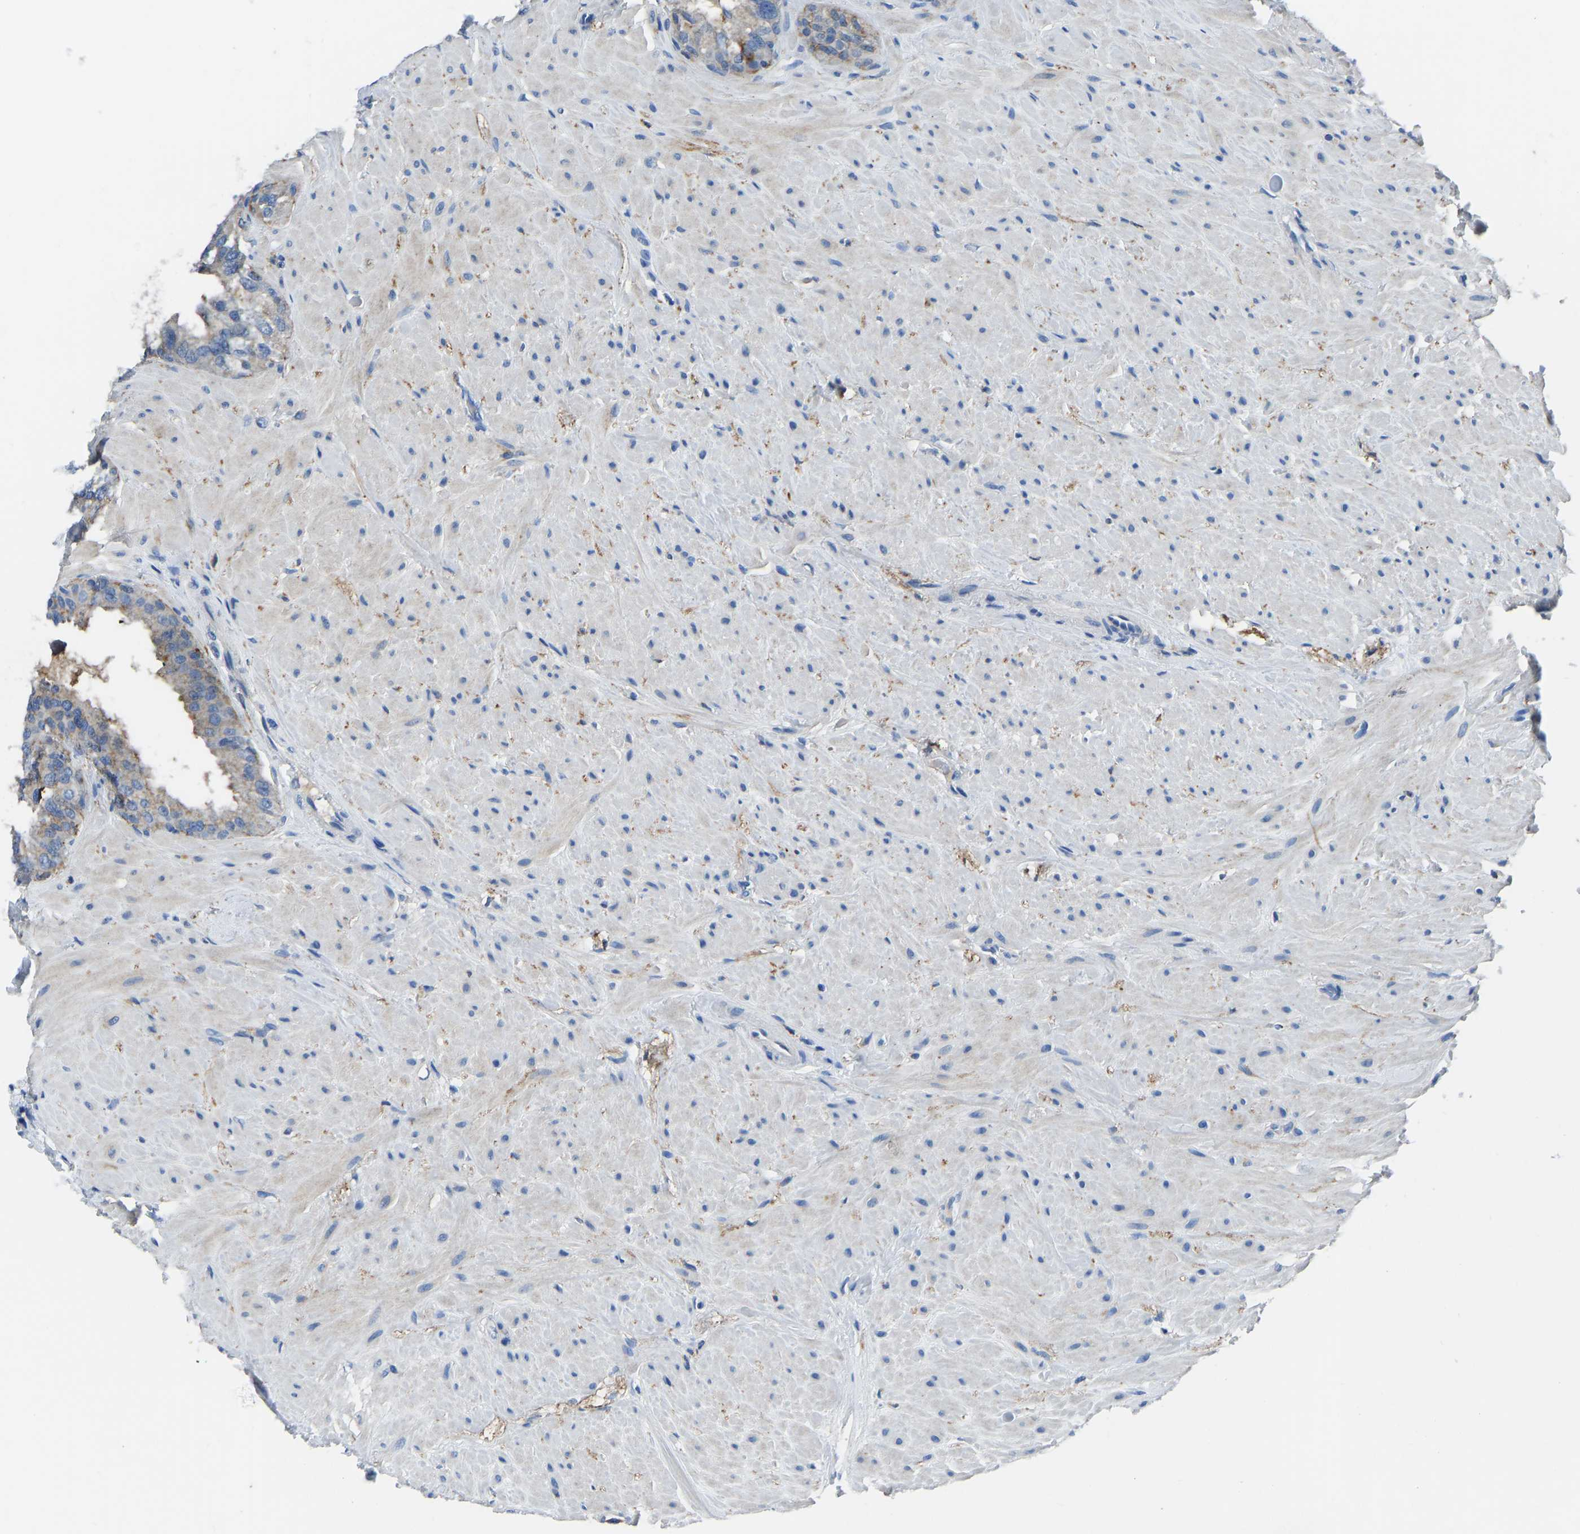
{"staining": {"intensity": "moderate", "quantity": ">75%", "location": "cytoplasmic/membranous"}, "tissue": "seminal vesicle", "cell_type": "Glandular cells", "image_type": "normal", "snomed": [{"axis": "morphology", "description": "Normal tissue, NOS"}, {"axis": "topography", "description": "Seminal veicle"}], "caption": "Immunohistochemistry (IHC) micrograph of benign human seminal vesicle stained for a protein (brown), which exhibits medium levels of moderate cytoplasmic/membranous staining in approximately >75% of glandular cells.", "gene": "ATP6V1E1", "patient": {"sex": "male", "age": 68}}